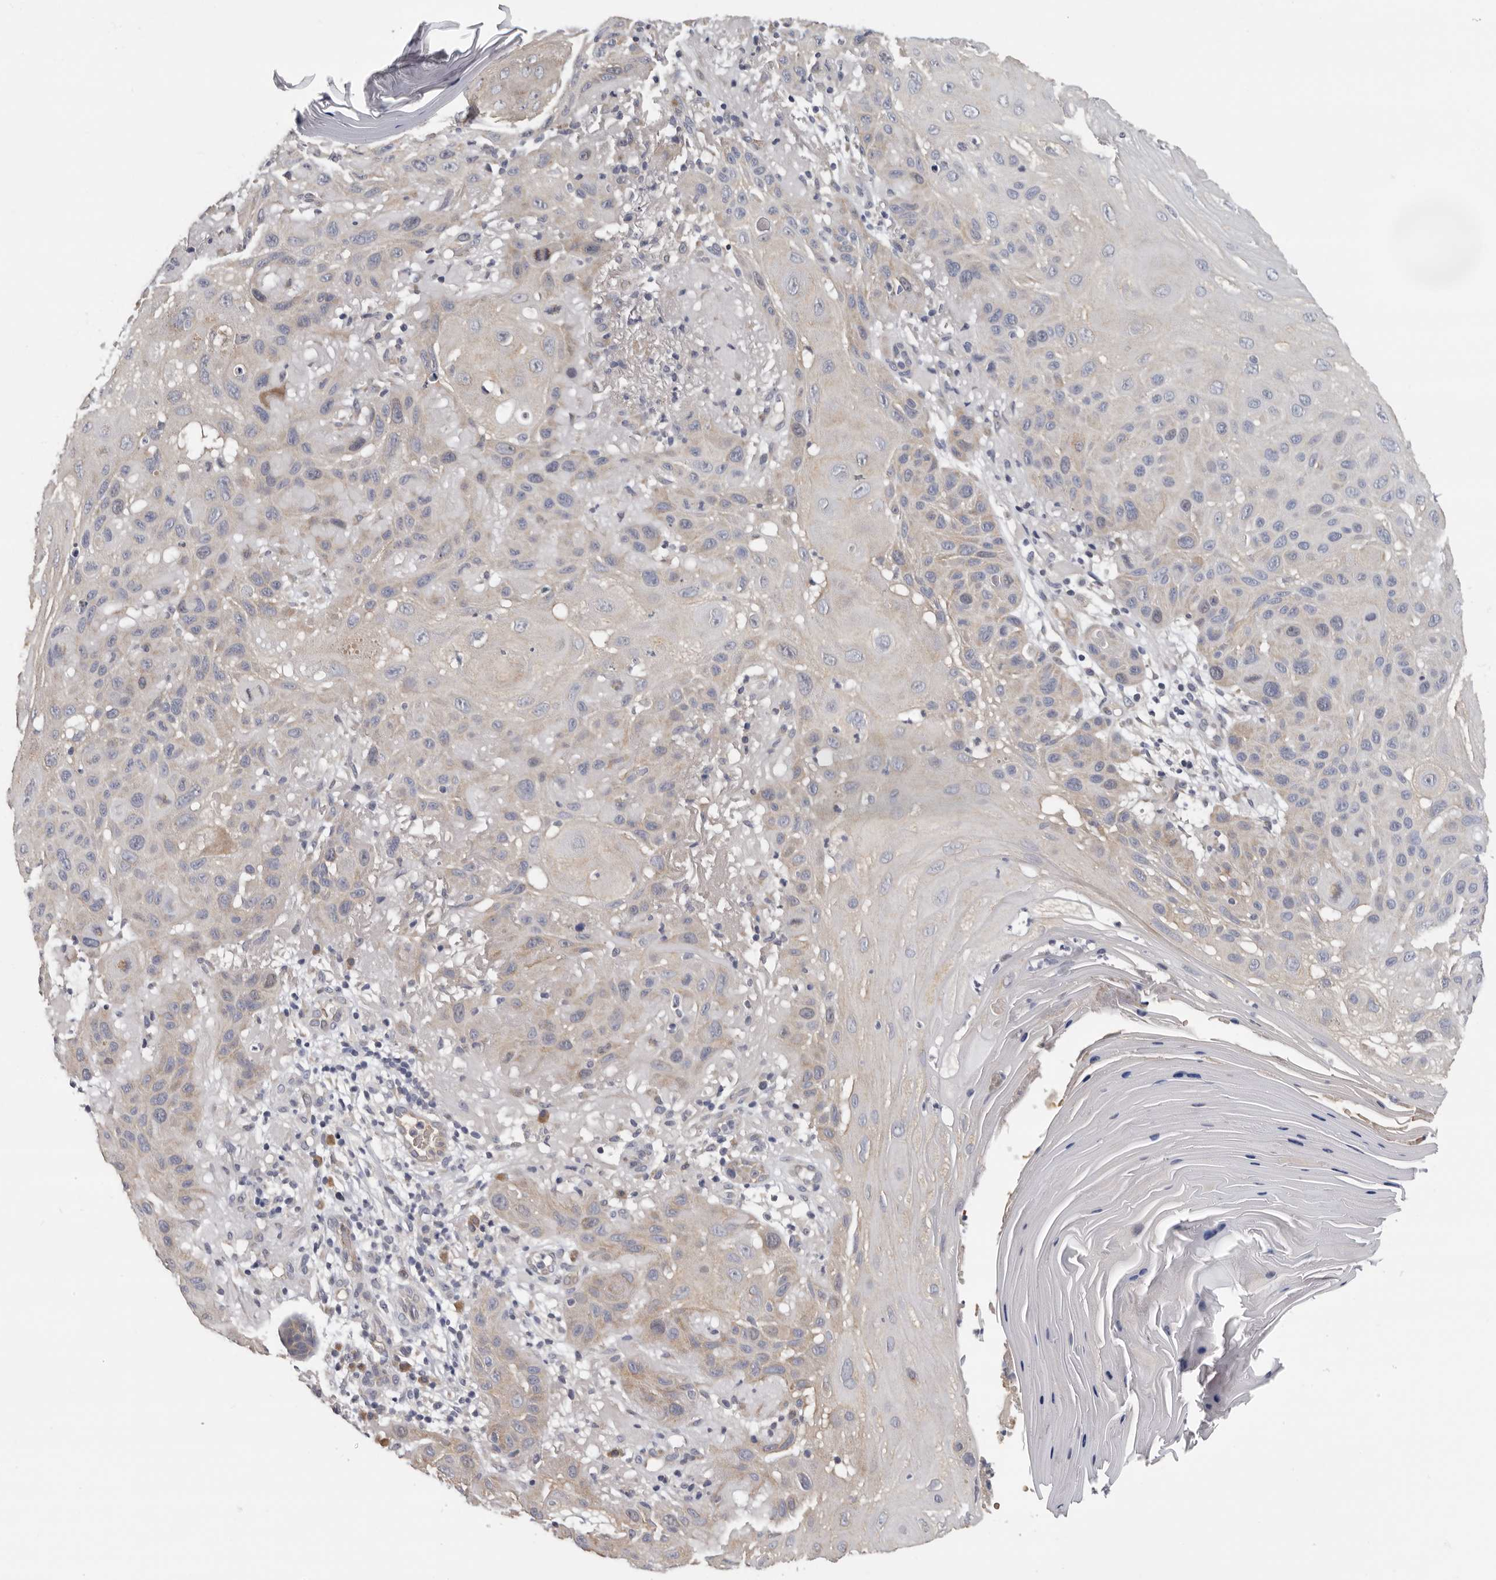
{"staining": {"intensity": "weak", "quantity": "<25%", "location": "cytoplasmic/membranous"}, "tissue": "skin cancer", "cell_type": "Tumor cells", "image_type": "cancer", "snomed": [{"axis": "morphology", "description": "Normal tissue, NOS"}, {"axis": "morphology", "description": "Squamous cell carcinoma, NOS"}, {"axis": "topography", "description": "Skin"}], "caption": "Immunohistochemistry (IHC) histopathology image of human skin cancer stained for a protein (brown), which displays no expression in tumor cells.", "gene": "KIF2B", "patient": {"sex": "female", "age": 96}}